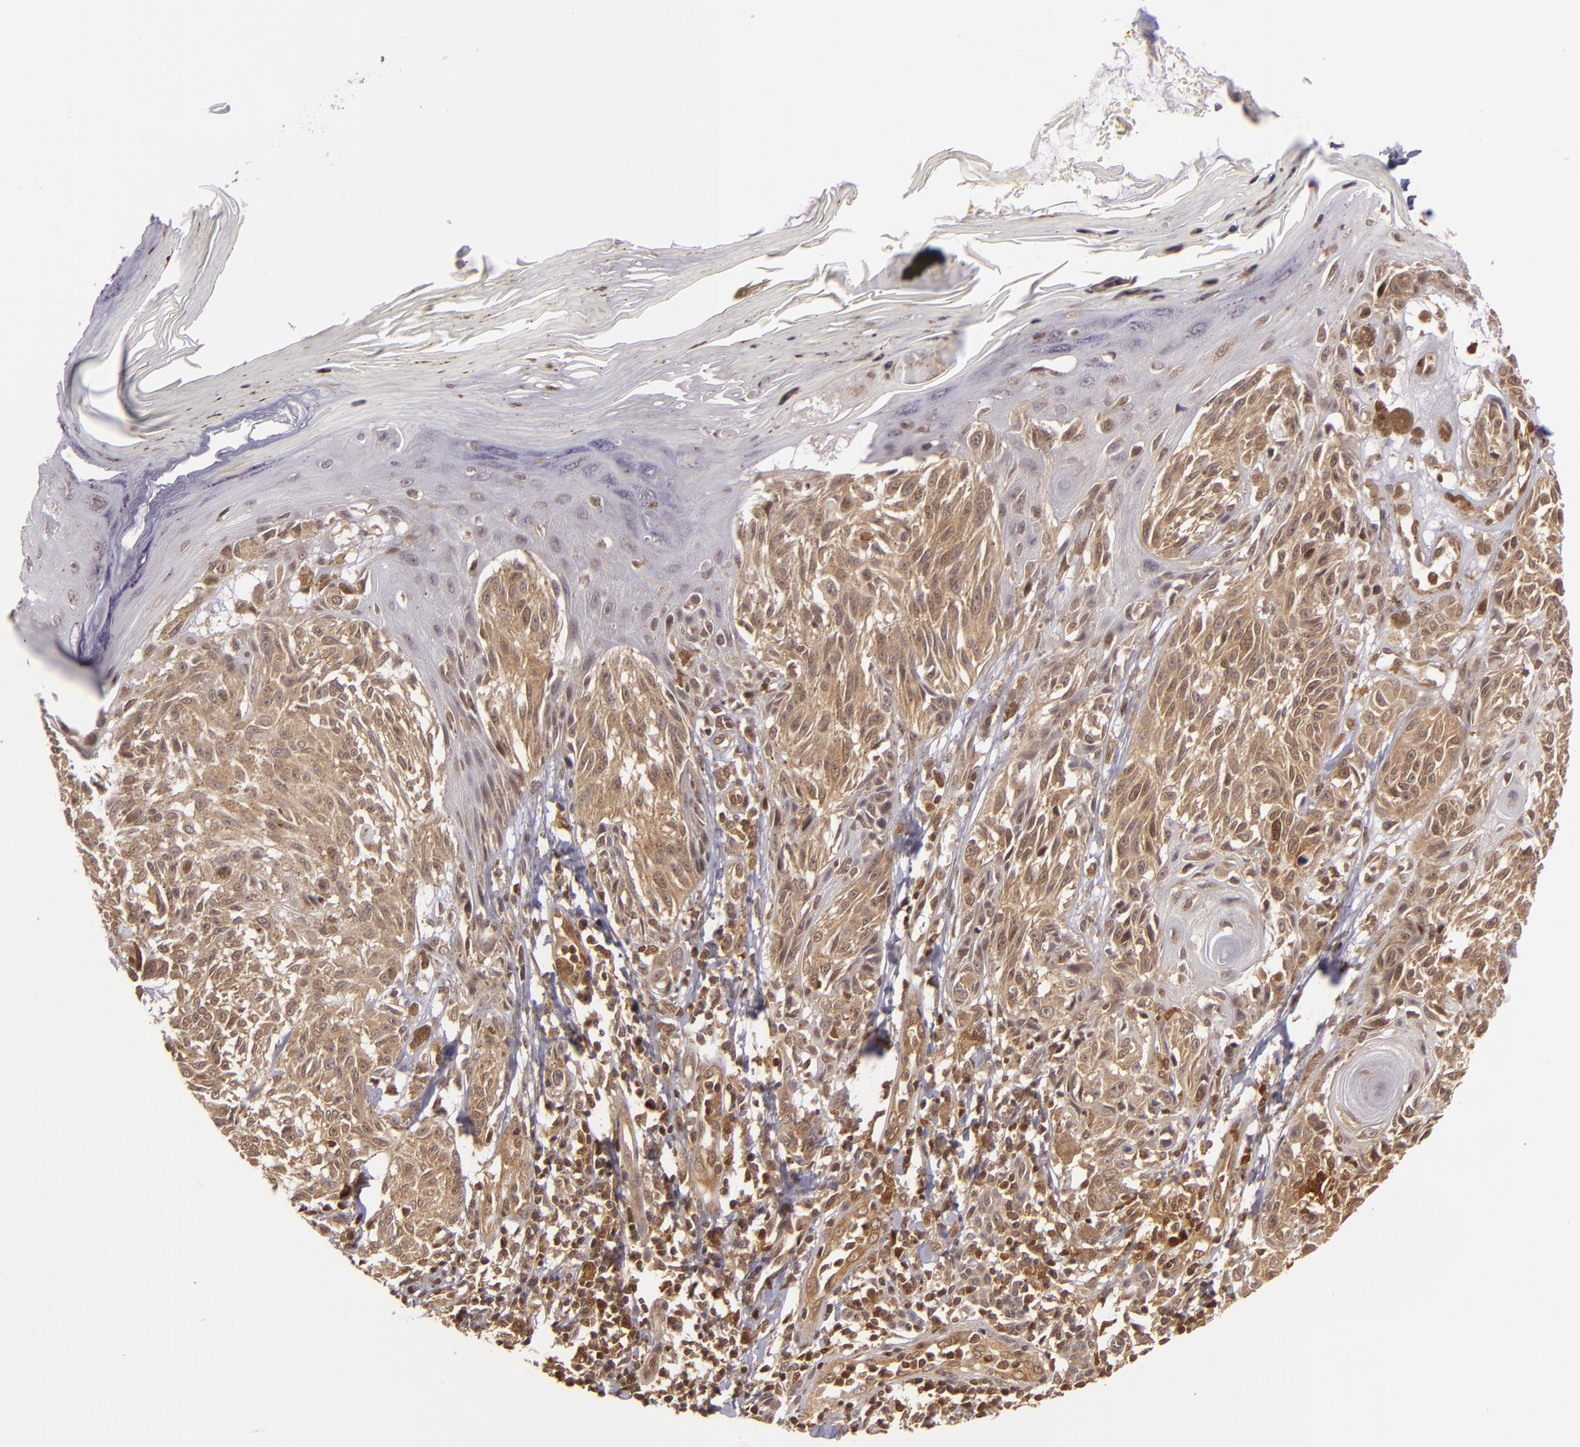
{"staining": {"intensity": "moderate", "quantity": ">75%", "location": "cytoplasmic/membranous"}, "tissue": "melanoma", "cell_type": "Tumor cells", "image_type": "cancer", "snomed": [{"axis": "morphology", "description": "Malignant melanoma, NOS"}, {"axis": "topography", "description": "Skin"}], "caption": "IHC image of human malignant melanoma stained for a protein (brown), which reveals medium levels of moderate cytoplasmic/membranous positivity in about >75% of tumor cells.", "gene": "ZBTB33", "patient": {"sex": "female", "age": 77}}